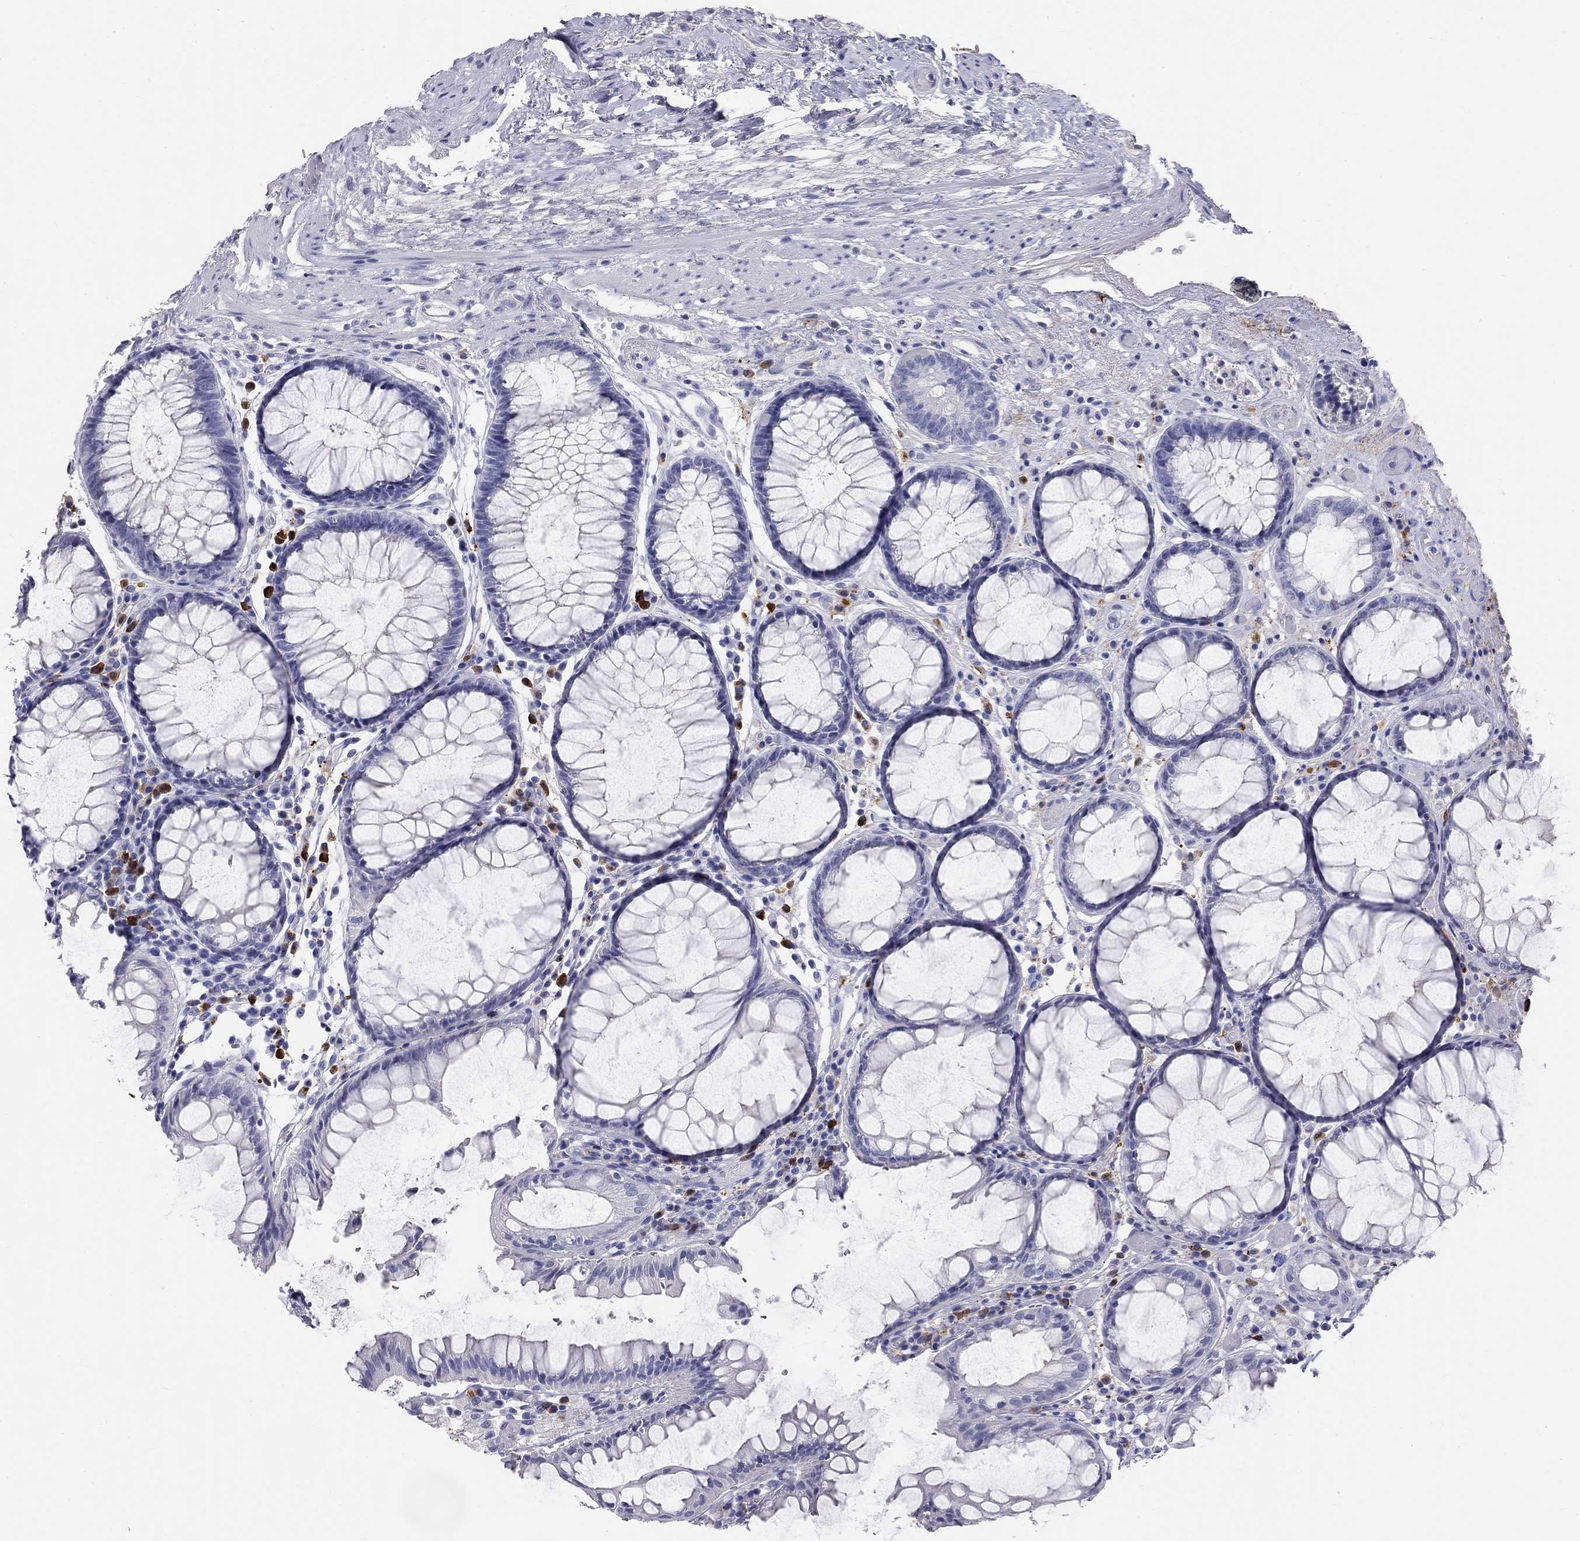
{"staining": {"intensity": "negative", "quantity": "none", "location": "none"}, "tissue": "rectum", "cell_type": "Glandular cells", "image_type": "normal", "snomed": [{"axis": "morphology", "description": "Normal tissue, NOS"}, {"axis": "topography", "description": "Rectum"}], "caption": "Human rectum stained for a protein using IHC displays no staining in glandular cells.", "gene": "PHOX2B", "patient": {"sex": "female", "age": 68}}